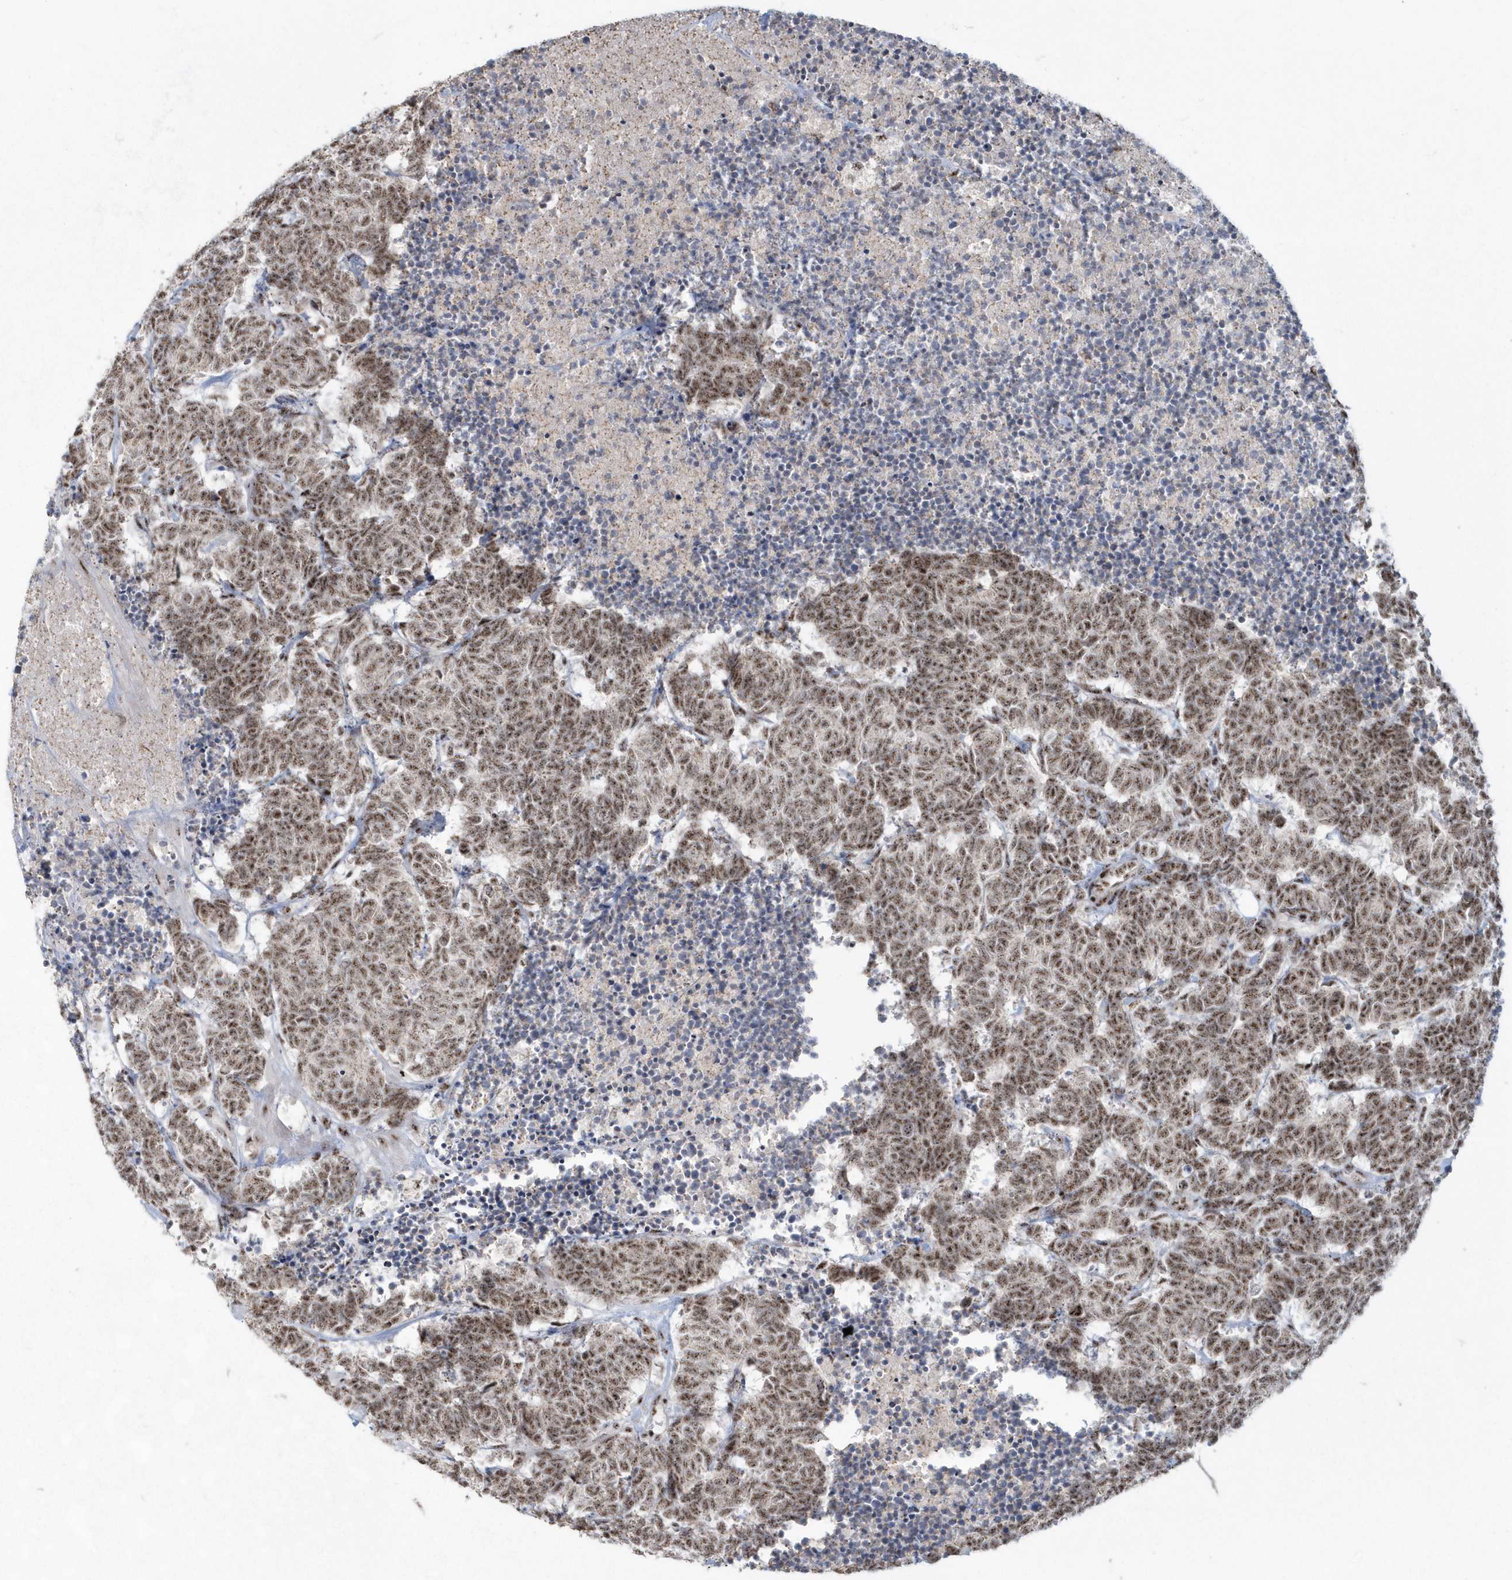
{"staining": {"intensity": "moderate", "quantity": ">75%", "location": "nuclear"}, "tissue": "carcinoid", "cell_type": "Tumor cells", "image_type": "cancer", "snomed": [{"axis": "morphology", "description": "Carcinoma, NOS"}, {"axis": "morphology", "description": "Carcinoid, malignant, NOS"}, {"axis": "topography", "description": "Urinary bladder"}], "caption": "IHC micrograph of neoplastic tissue: human carcinoid stained using immunohistochemistry (IHC) reveals medium levels of moderate protein expression localized specifically in the nuclear of tumor cells, appearing as a nuclear brown color.", "gene": "KDM6B", "patient": {"sex": "male", "age": 57}}